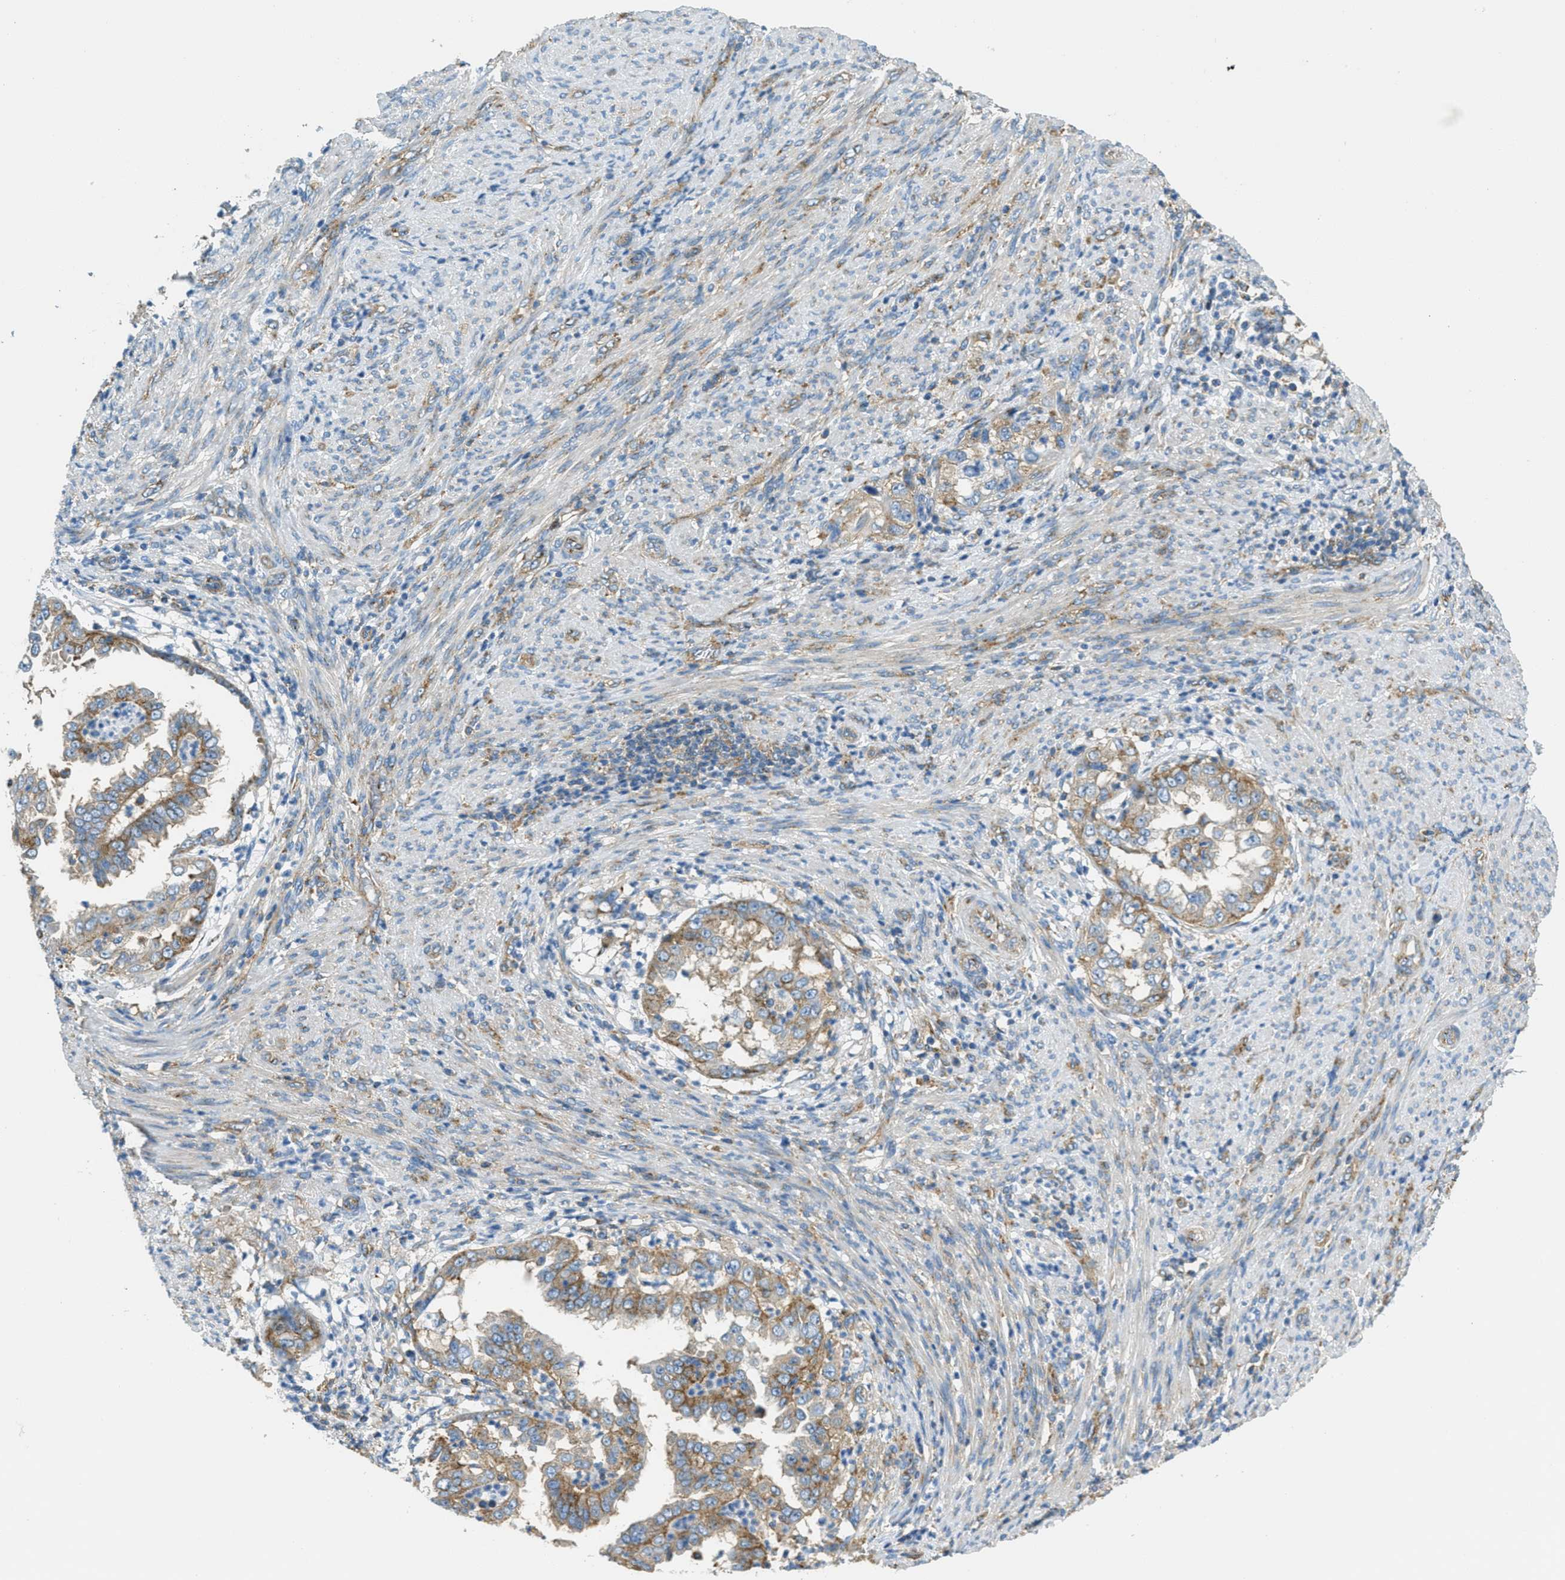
{"staining": {"intensity": "moderate", "quantity": ">75%", "location": "cytoplasmic/membranous"}, "tissue": "endometrial cancer", "cell_type": "Tumor cells", "image_type": "cancer", "snomed": [{"axis": "morphology", "description": "Adenocarcinoma, NOS"}, {"axis": "topography", "description": "Endometrium"}], "caption": "Protein expression analysis of endometrial cancer (adenocarcinoma) reveals moderate cytoplasmic/membranous positivity in approximately >75% of tumor cells.", "gene": "AP2B1", "patient": {"sex": "female", "age": 85}}